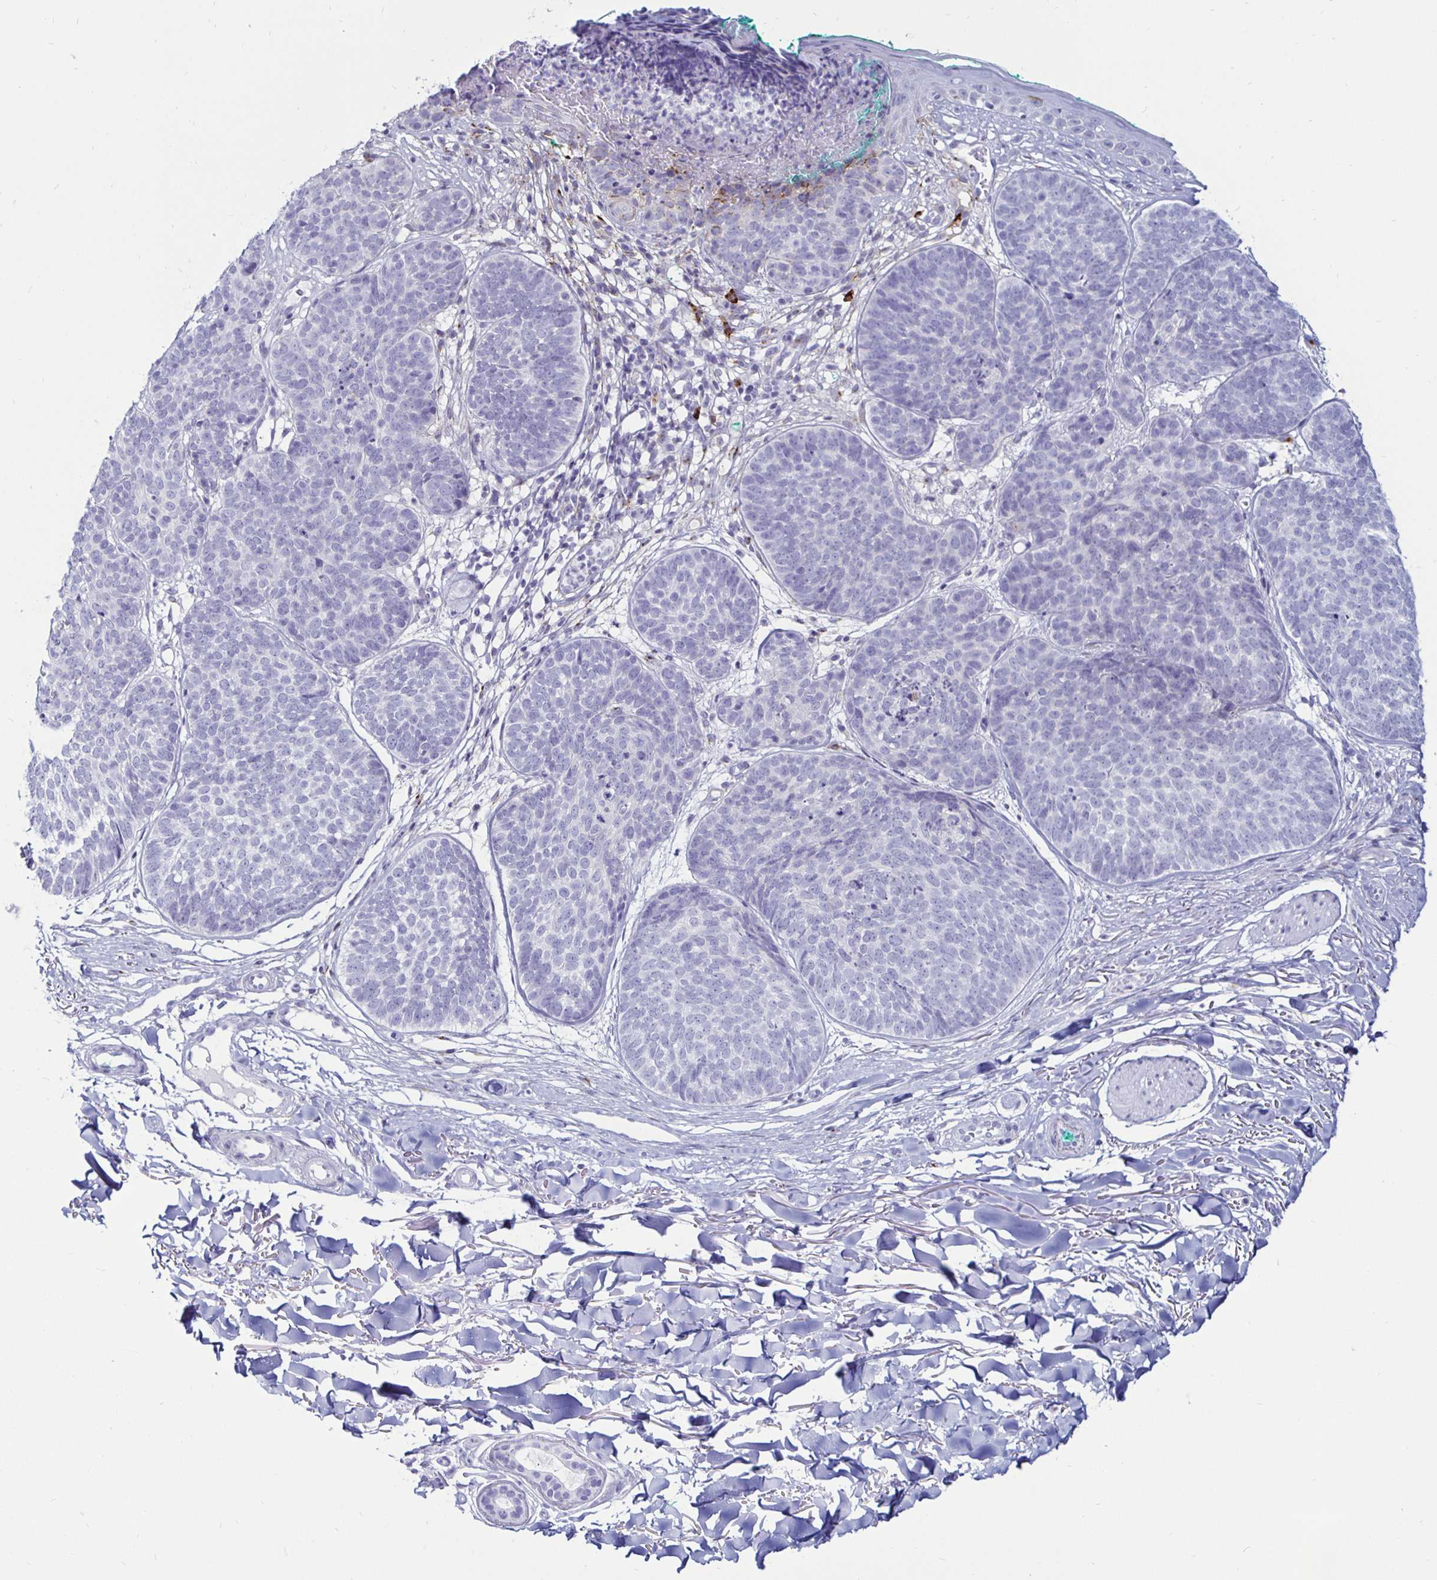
{"staining": {"intensity": "negative", "quantity": "none", "location": "none"}, "tissue": "skin cancer", "cell_type": "Tumor cells", "image_type": "cancer", "snomed": [{"axis": "morphology", "description": "Basal cell carcinoma"}, {"axis": "topography", "description": "Skin"}, {"axis": "topography", "description": "Skin of neck"}, {"axis": "topography", "description": "Skin of shoulder"}, {"axis": "topography", "description": "Skin of back"}], "caption": "Immunohistochemical staining of skin cancer (basal cell carcinoma) demonstrates no significant positivity in tumor cells. Brightfield microscopy of IHC stained with DAB (3,3'-diaminobenzidine) (brown) and hematoxylin (blue), captured at high magnification.", "gene": "TIMP1", "patient": {"sex": "male", "age": 80}}